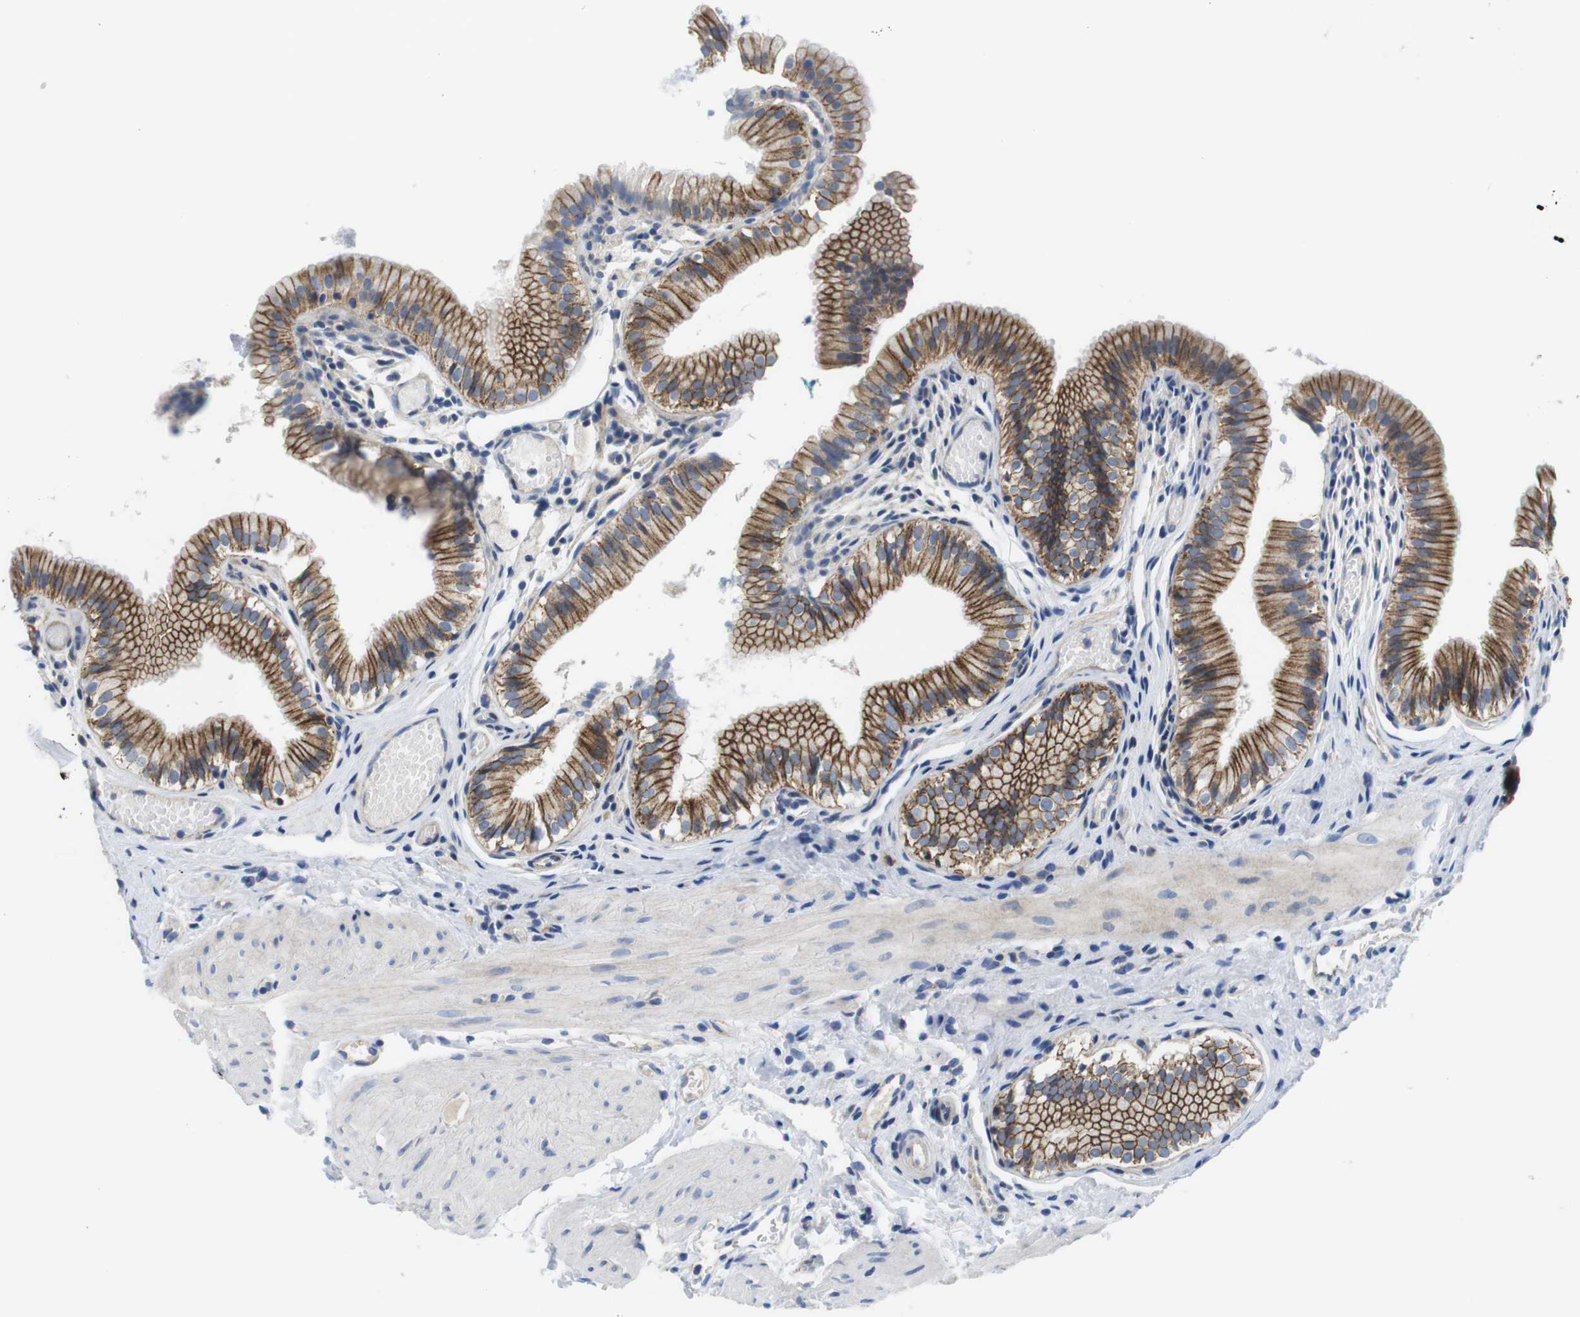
{"staining": {"intensity": "strong", "quantity": ">75%", "location": "cytoplasmic/membranous"}, "tissue": "gallbladder", "cell_type": "Glandular cells", "image_type": "normal", "snomed": [{"axis": "morphology", "description": "Normal tissue, NOS"}, {"axis": "topography", "description": "Gallbladder"}], "caption": "IHC photomicrograph of unremarkable gallbladder stained for a protein (brown), which shows high levels of strong cytoplasmic/membranous expression in about >75% of glandular cells.", "gene": "SCRIB", "patient": {"sex": "female", "age": 26}}